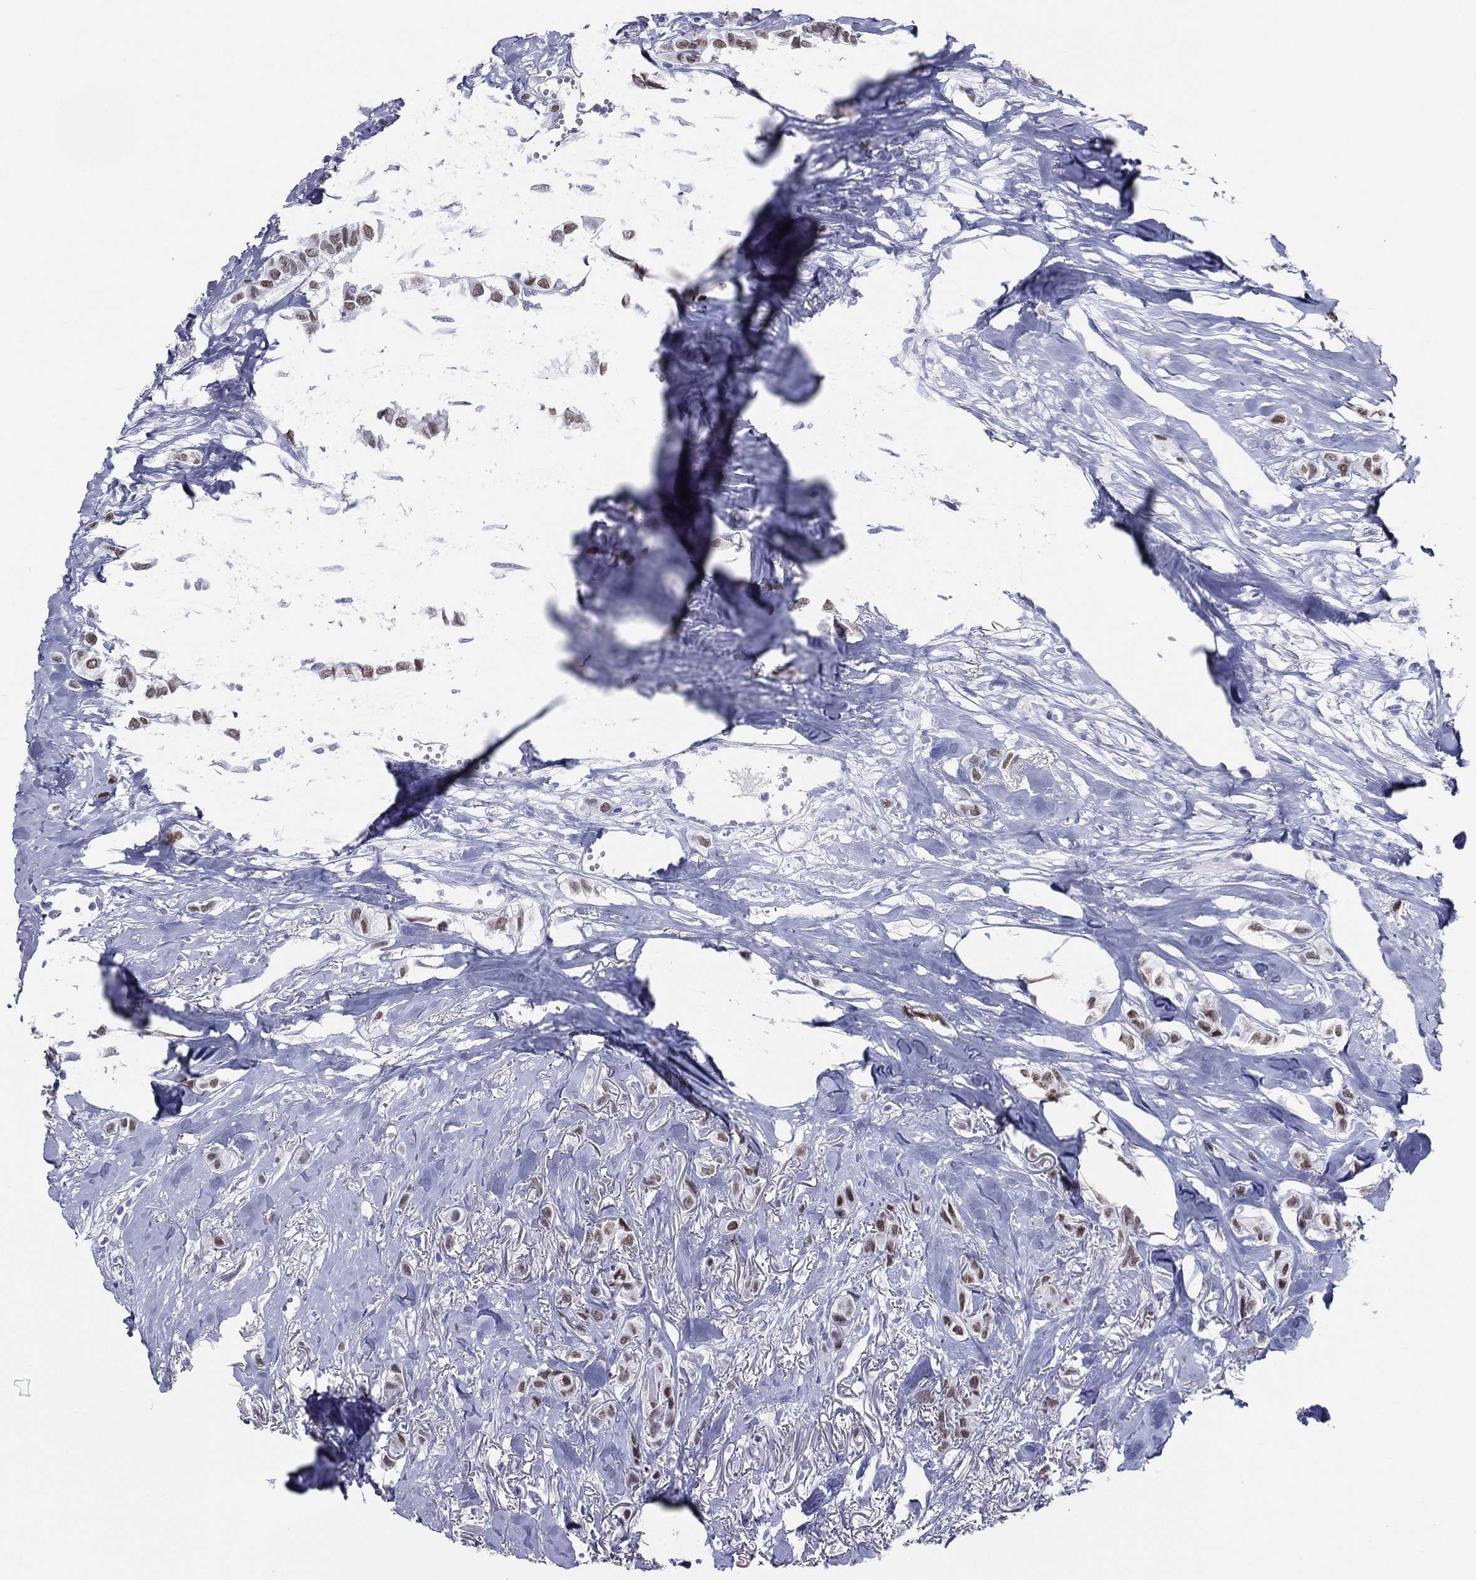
{"staining": {"intensity": "weak", "quantity": ">75%", "location": "nuclear"}, "tissue": "breast cancer", "cell_type": "Tumor cells", "image_type": "cancer", "snomed": [{"axis": "morphology", "description": "Duct carcinoma"}, {"axis": "topography", "description": "Breast"}], "caption": "Immunohistochemistry of breast invasive ductal carcinoma exhibits low levels of weak nuclear positivity in about >75% of tumor cells.", "gene": "TFAP2A", "patient": {"sex": "female", "age": 85}}